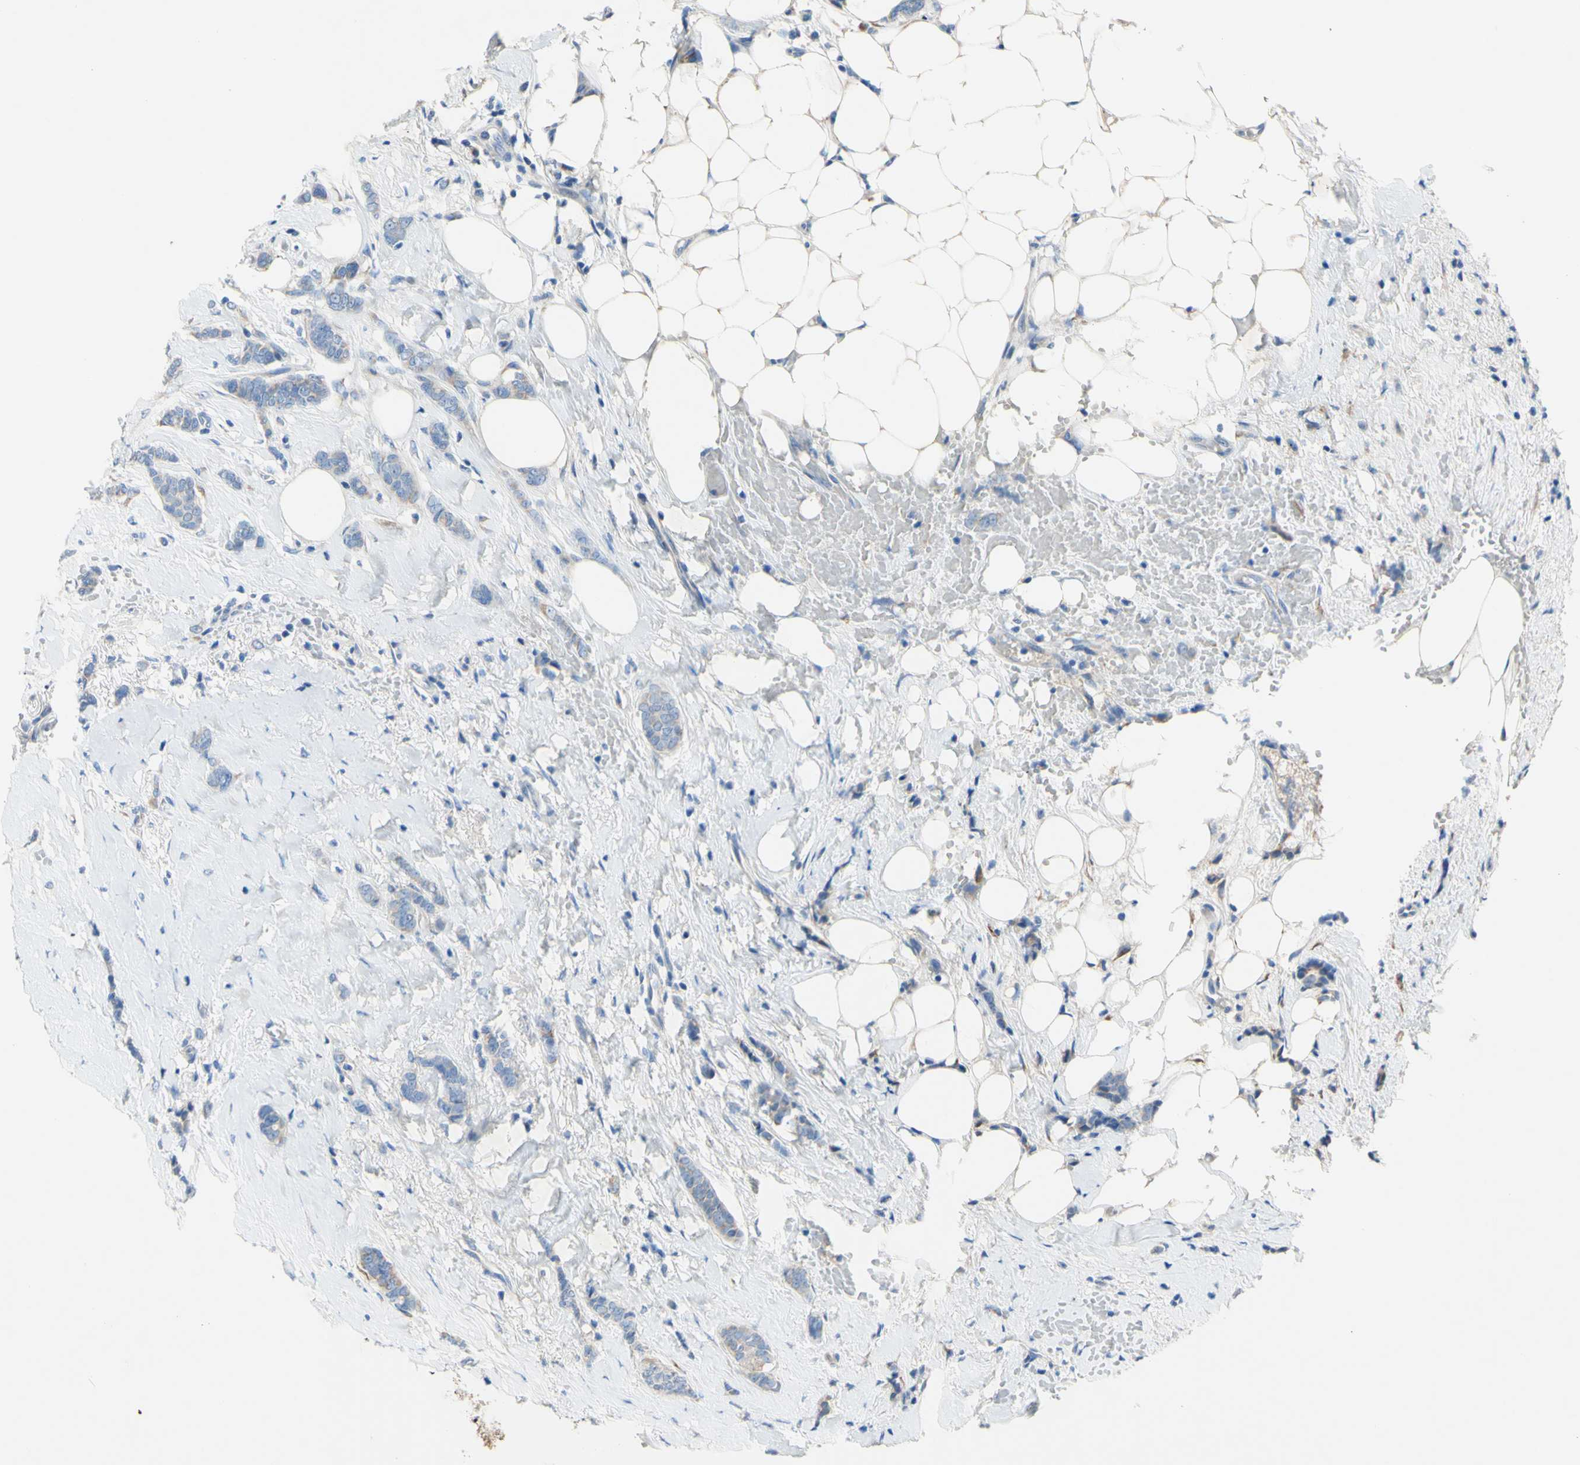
{"staining": {"intensity": "negative", "quantity": "none", "location": "none"}, "tissue": "breast cancer", "cell_type": "Tumor cells", "image_type": "cancer", "snomed": [{"axis": "morphology", "description": "Lobular carcinoma"}, {"axis": "topography", "description": "Skin"}, {"axis": "topography", "description": "Breast"}], "caption": "High magnification brightfield microscopy of breast cancer stained with DAB (3,3'-diaminobenzidine) (brown) and counterstained with hematoxylin (blue): tumor cells show no significant staining.", "gene": "TMIGD2", "patient": {"sex": "female", "age": 46}}